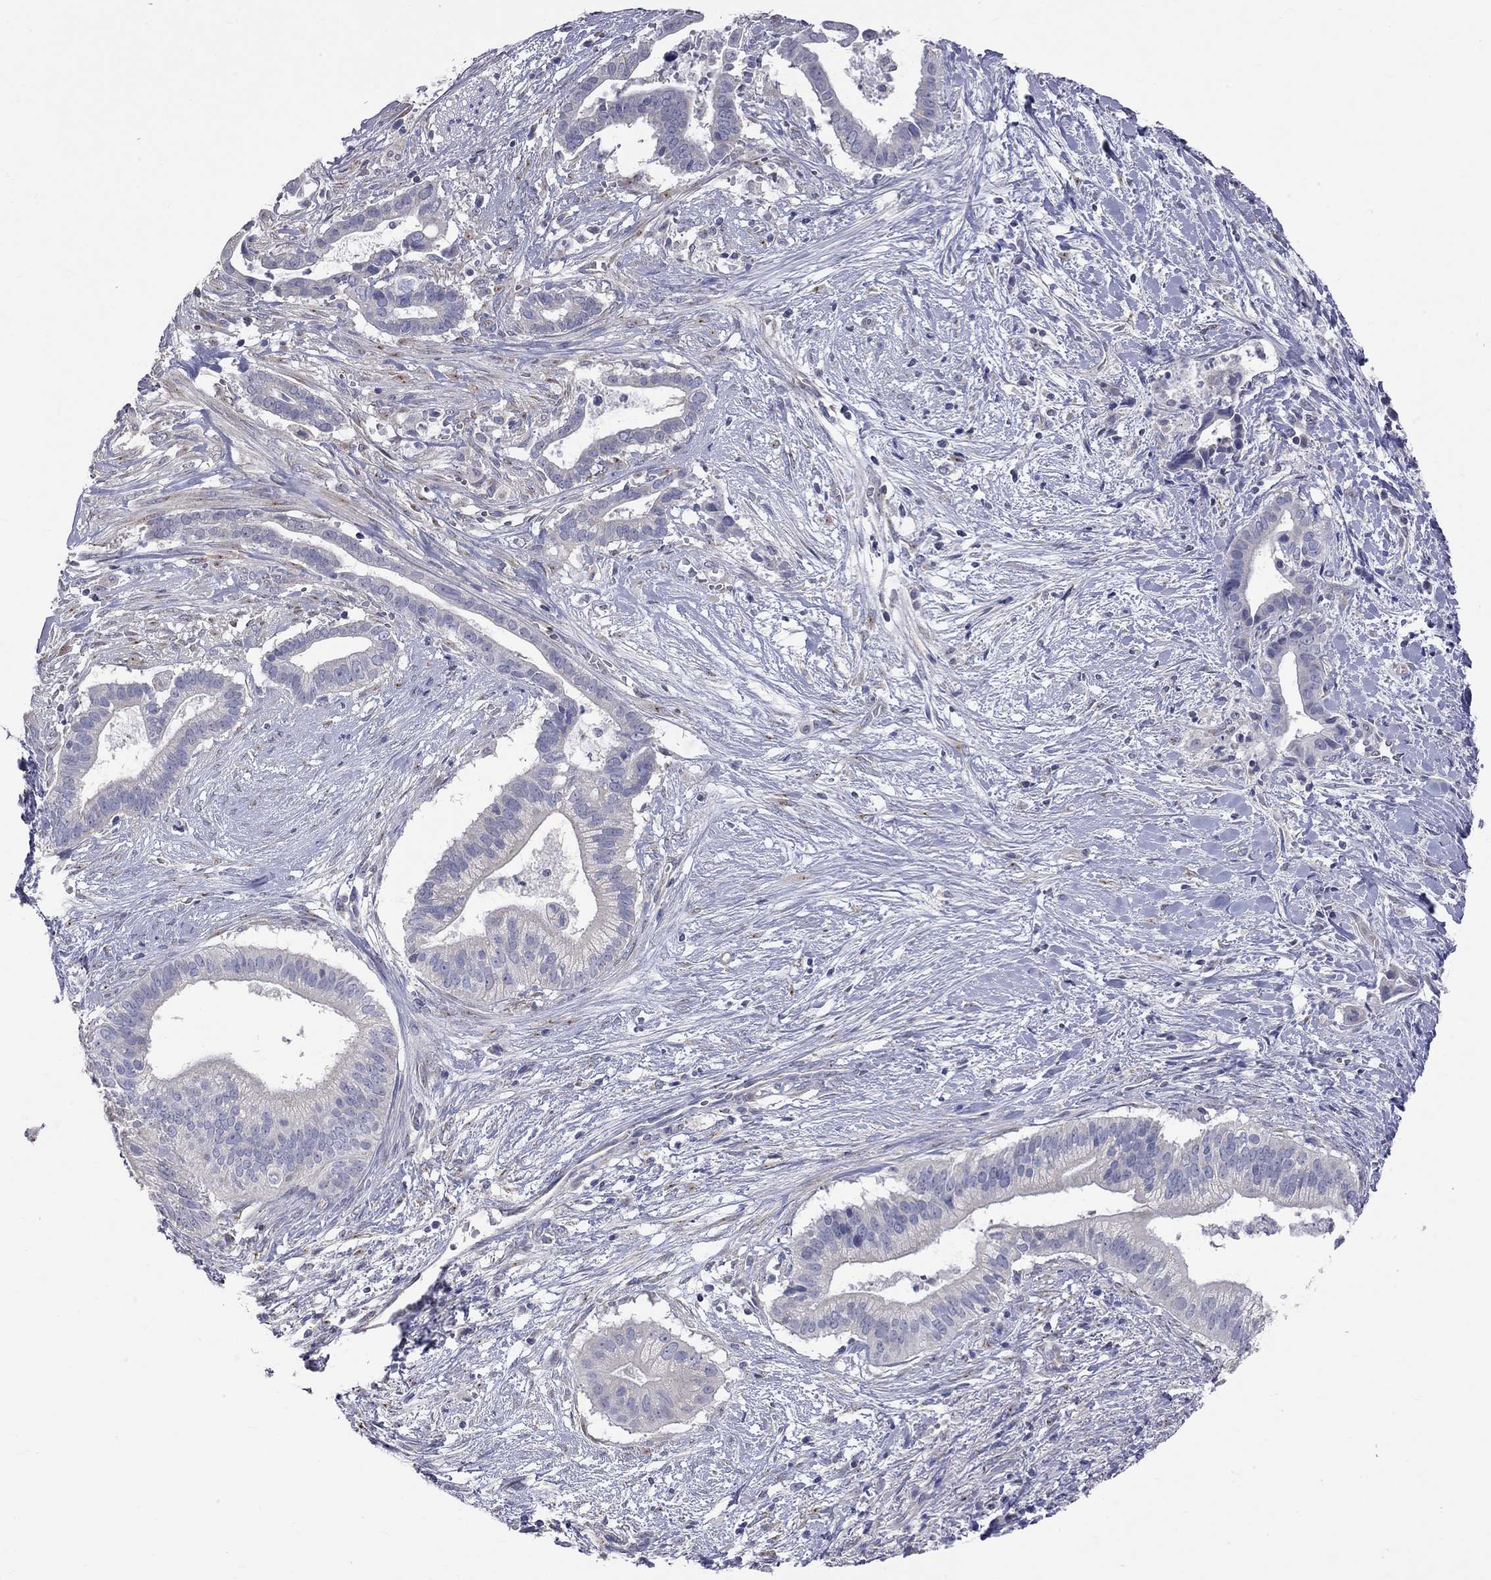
{"staining": {"intensity": "negative", "quantity": "none", "location": "none"}, "tissue": "pancreatic cancer", "cell_type": "Tumor cells", "image_type": "cancer", "snomed": [{"axis": "morphology", "description": "Adenocarcinoma, NOS"}, {"axis": "topography", "description": "Pancreas"}], "caption": "Photomicrograph shows no protein staining in tumor cells of pancreatic cancer (adenocarcinoma) tissue.", "gene": "OPRK1", "patient": {"sex": "male", "age": 61}}